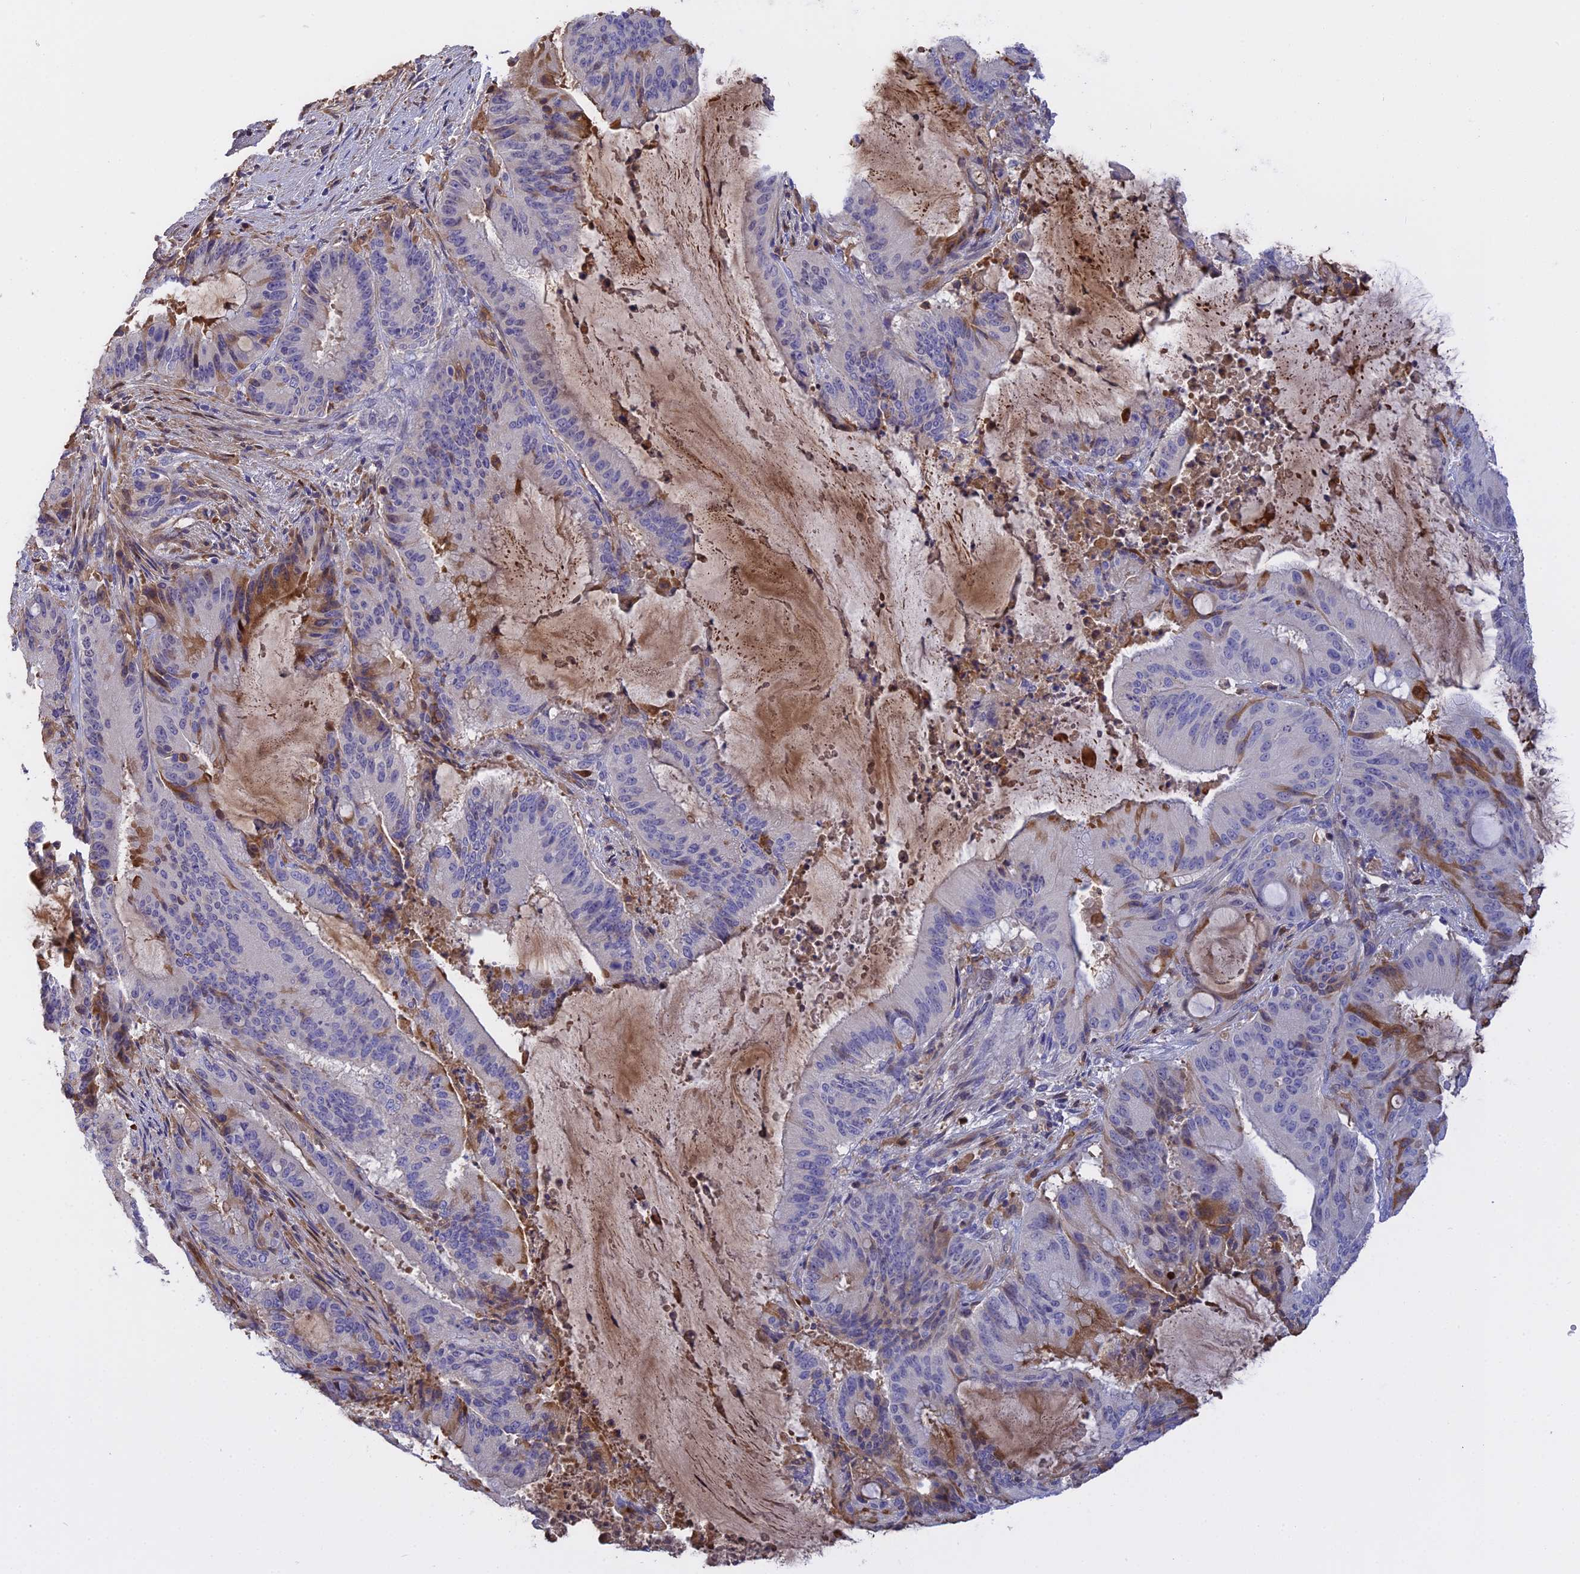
{"staining": {"intensity": "moderate", "quantity": "<25%", "location": "cytoplasmic/membranous"}, "tissue": "liver cancer", "cell_type": "Tumor cells", "image_type": "cancer", "snomed": [{"axis": "morphology", "description": "Normal tissue, NOS"}, {"axis": "morphology", "description": "Cholangiocarcinoma"}, {"axis": "topography", "description": "Liver"}, {"axis": "topography", "description": "Peripheral nerve tissue"}], "caption": "A histopathology image showing moderate cytoplasmic/membranous staining in about <25% of tumor cells in cholangiocarcinoma (liver), as visualized by brown immunohistochemical staining.", "gene": "PZP", "patient": {"sex": "female", "age": 73}}